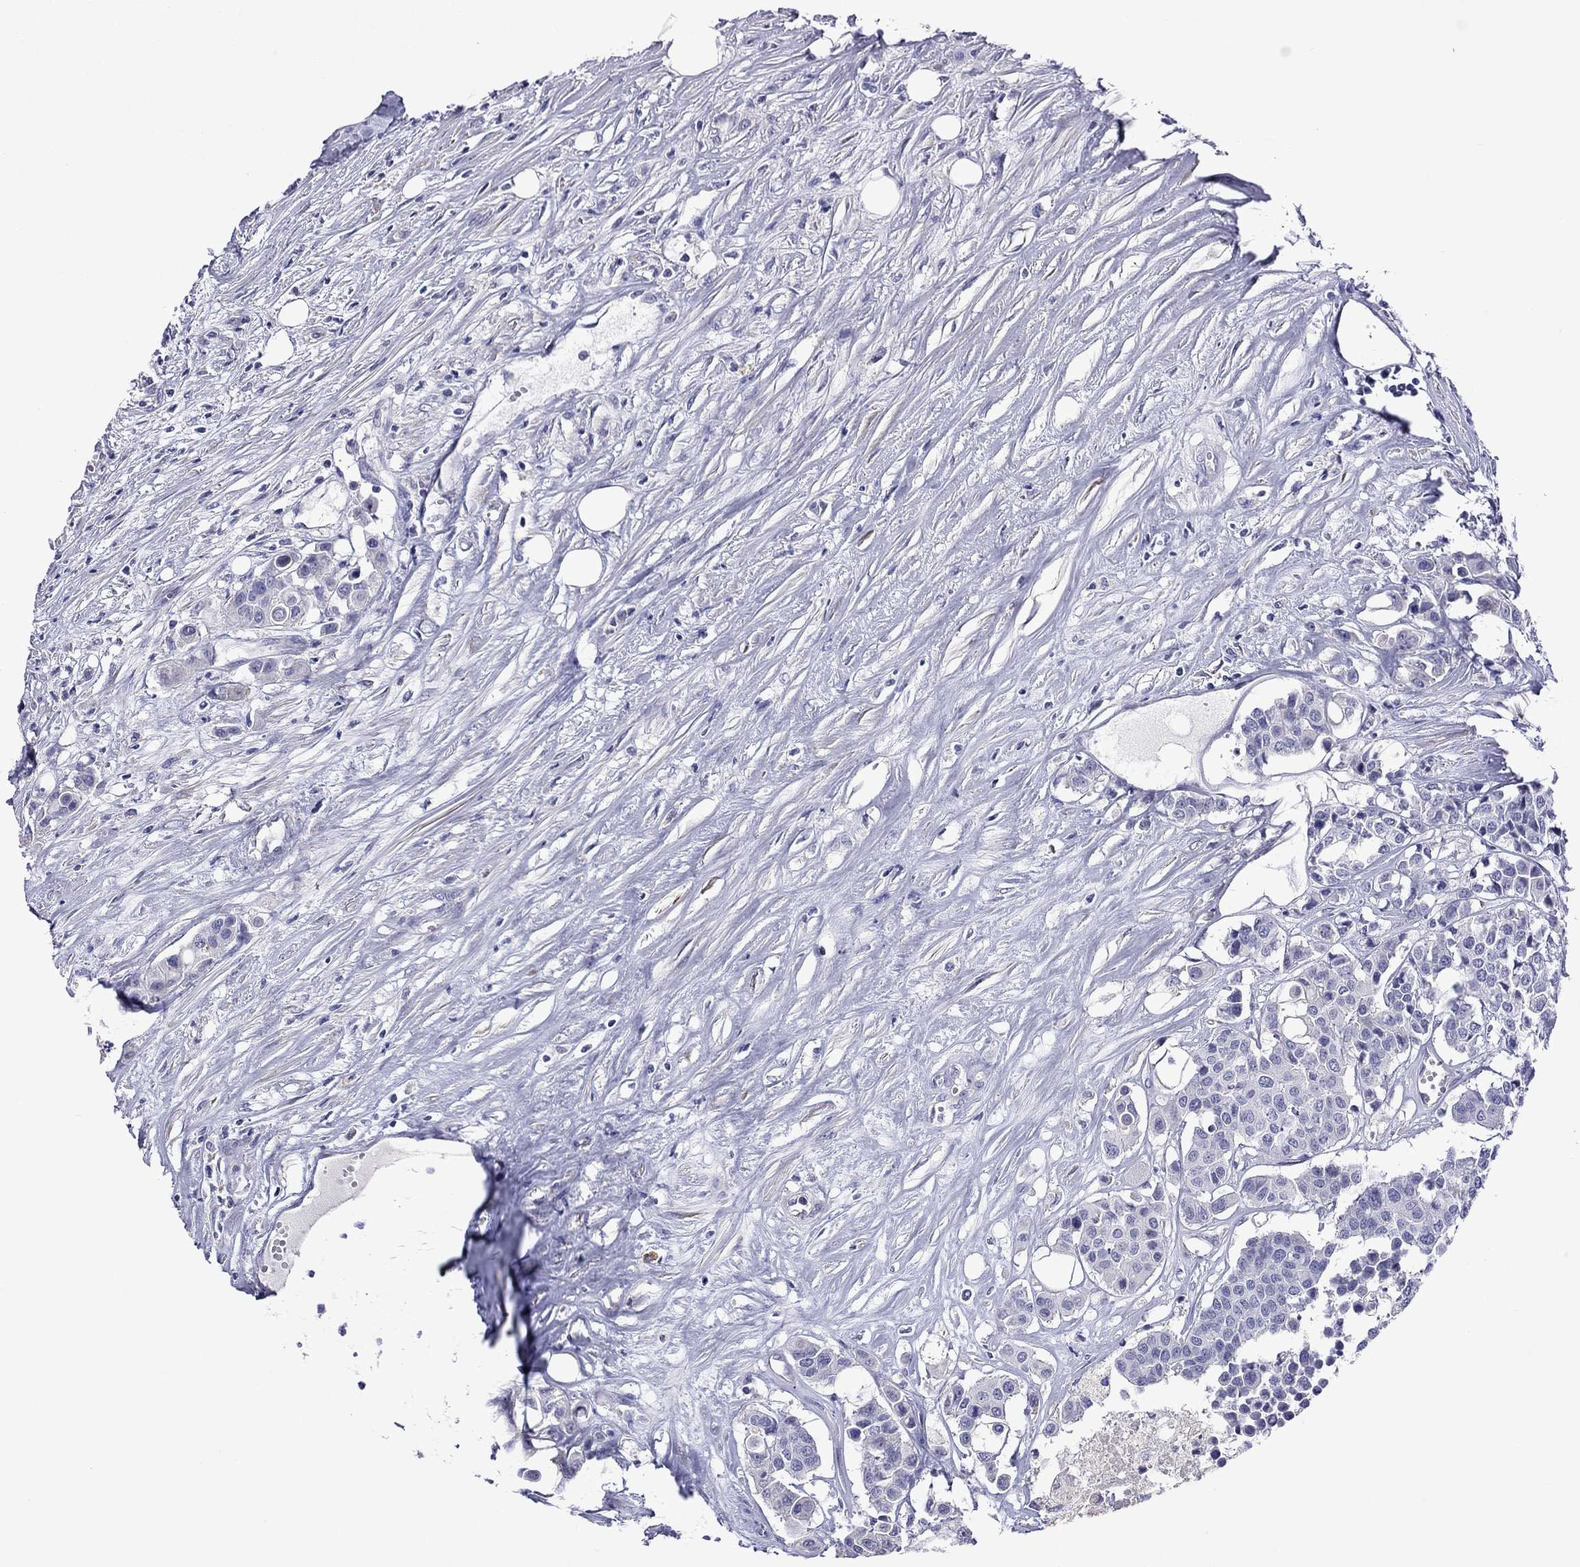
{"staining": {"intensity": "negative", "quantity": "none", "location": "none"}, "tissue": "carcinoid", "cell_type": "Tumor cells", "image_type": "cancer", "snomed": [{"axis": "morphology", "description": "Carcinoid, malignant, NOS"}, {"axis": "topography", "description": "Colon"}], "caption": "An IHC photomicrograph of carcinoid is shown. There is no staining in tumor cells of carcinoid. Nuclei are stained in blue.", "gene": "STAR", "patient": {"sex": "male", "age": 81}}